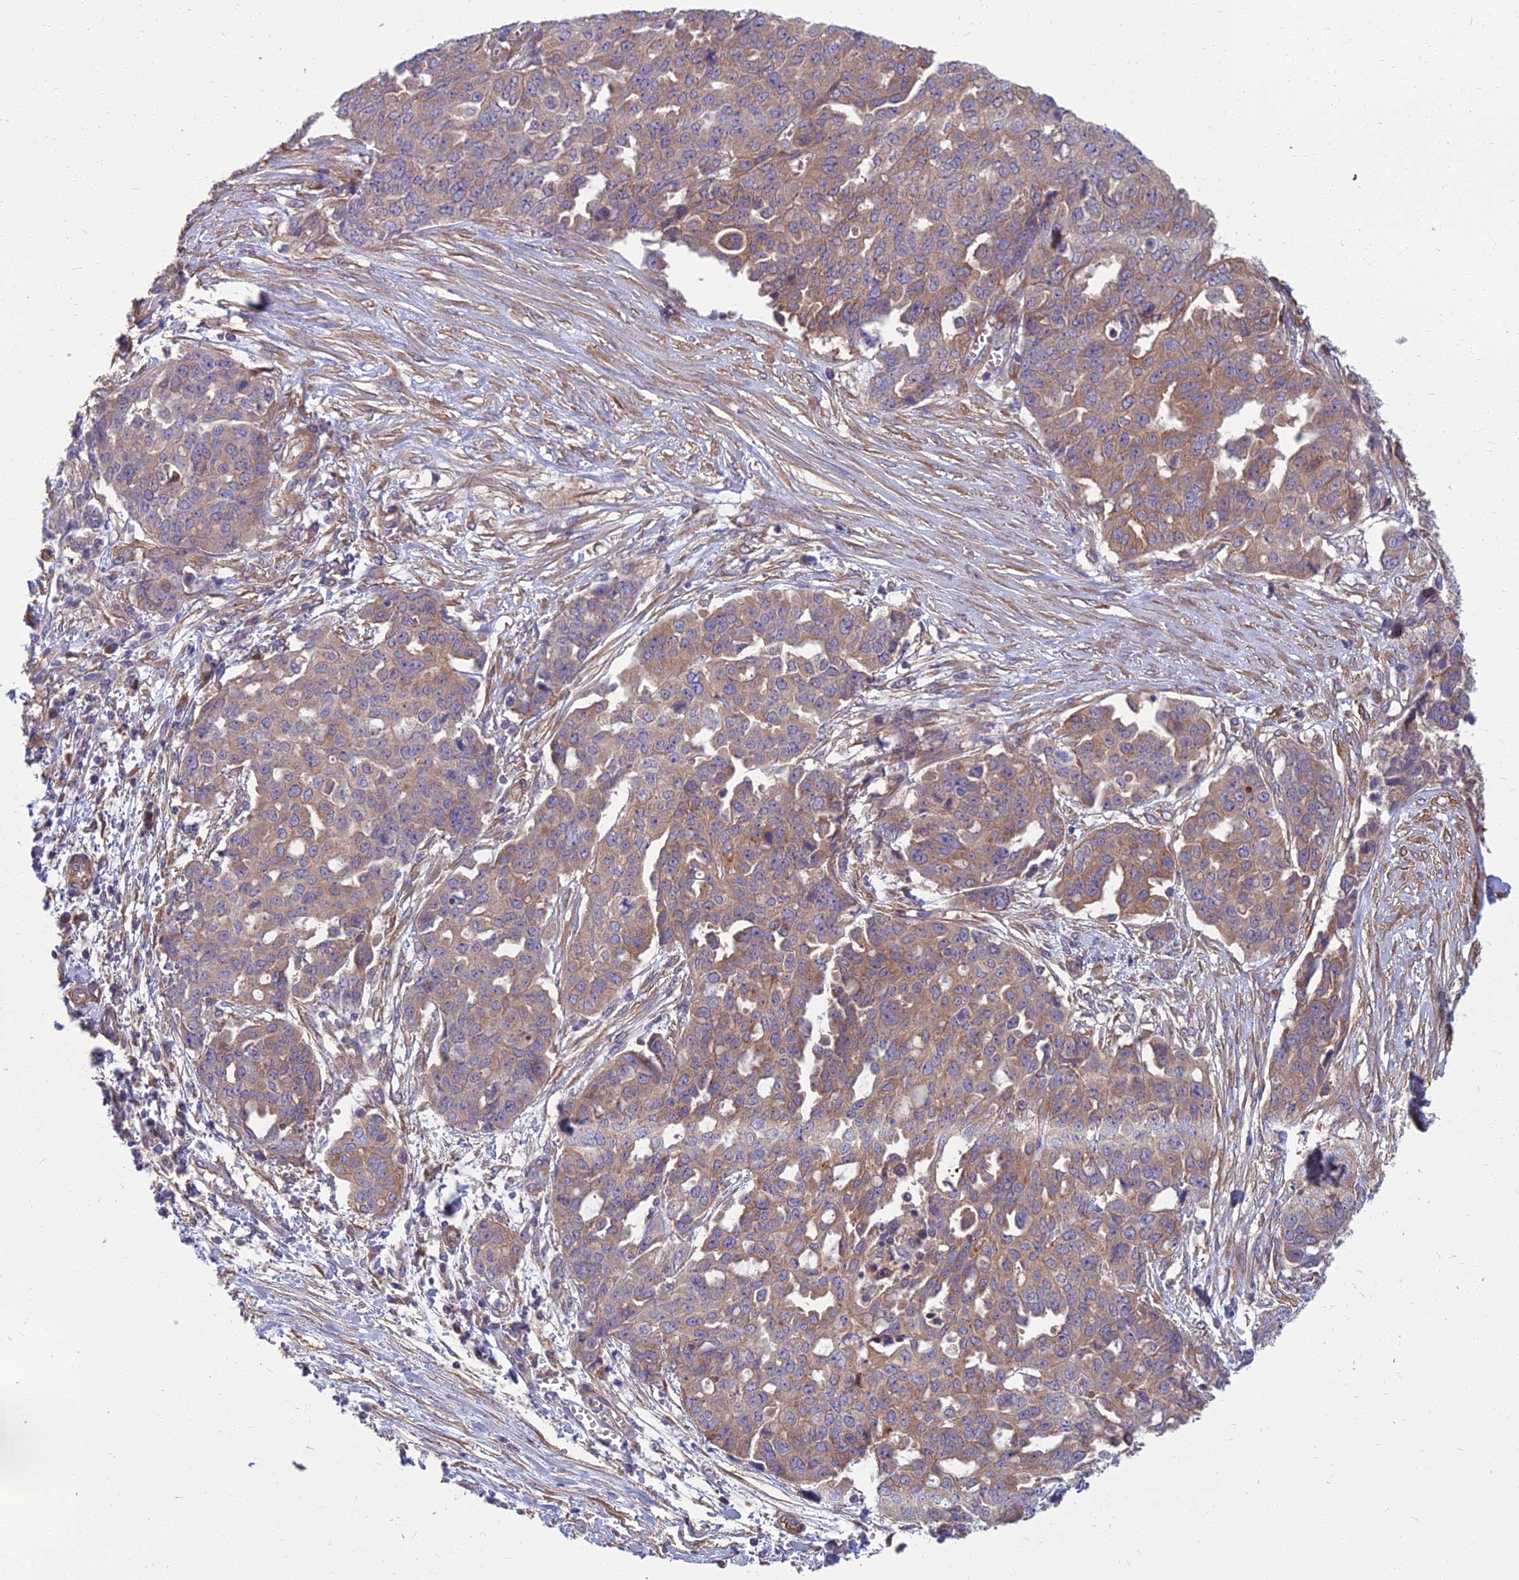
{"staining": {"intensity": "weak", "quantity": "25%-75%", "location": "cytoplasmic/membranous"}, "tissue": "ovarian cancer", "cell_type": "Tumor cells", "image_type": "cancer", "snomed": [{"axis": "morphology", "description": "Cystadenocarcinoma, serous, NOS"}, {"axis": "topography", "description": "Soft tissue"}, {"axis": "topography", "description": "Ovary"}], "caption": "Immunohistochemistry (DAB (3,3'-diaminobenzidine)) staining of ovarian cancer demonstrates weak cytoplasmic/membranous protein staining in about 25%-75% of tumor cells.", "gene": "WDR24", "patient": {"sex": "female", "age": 57}}